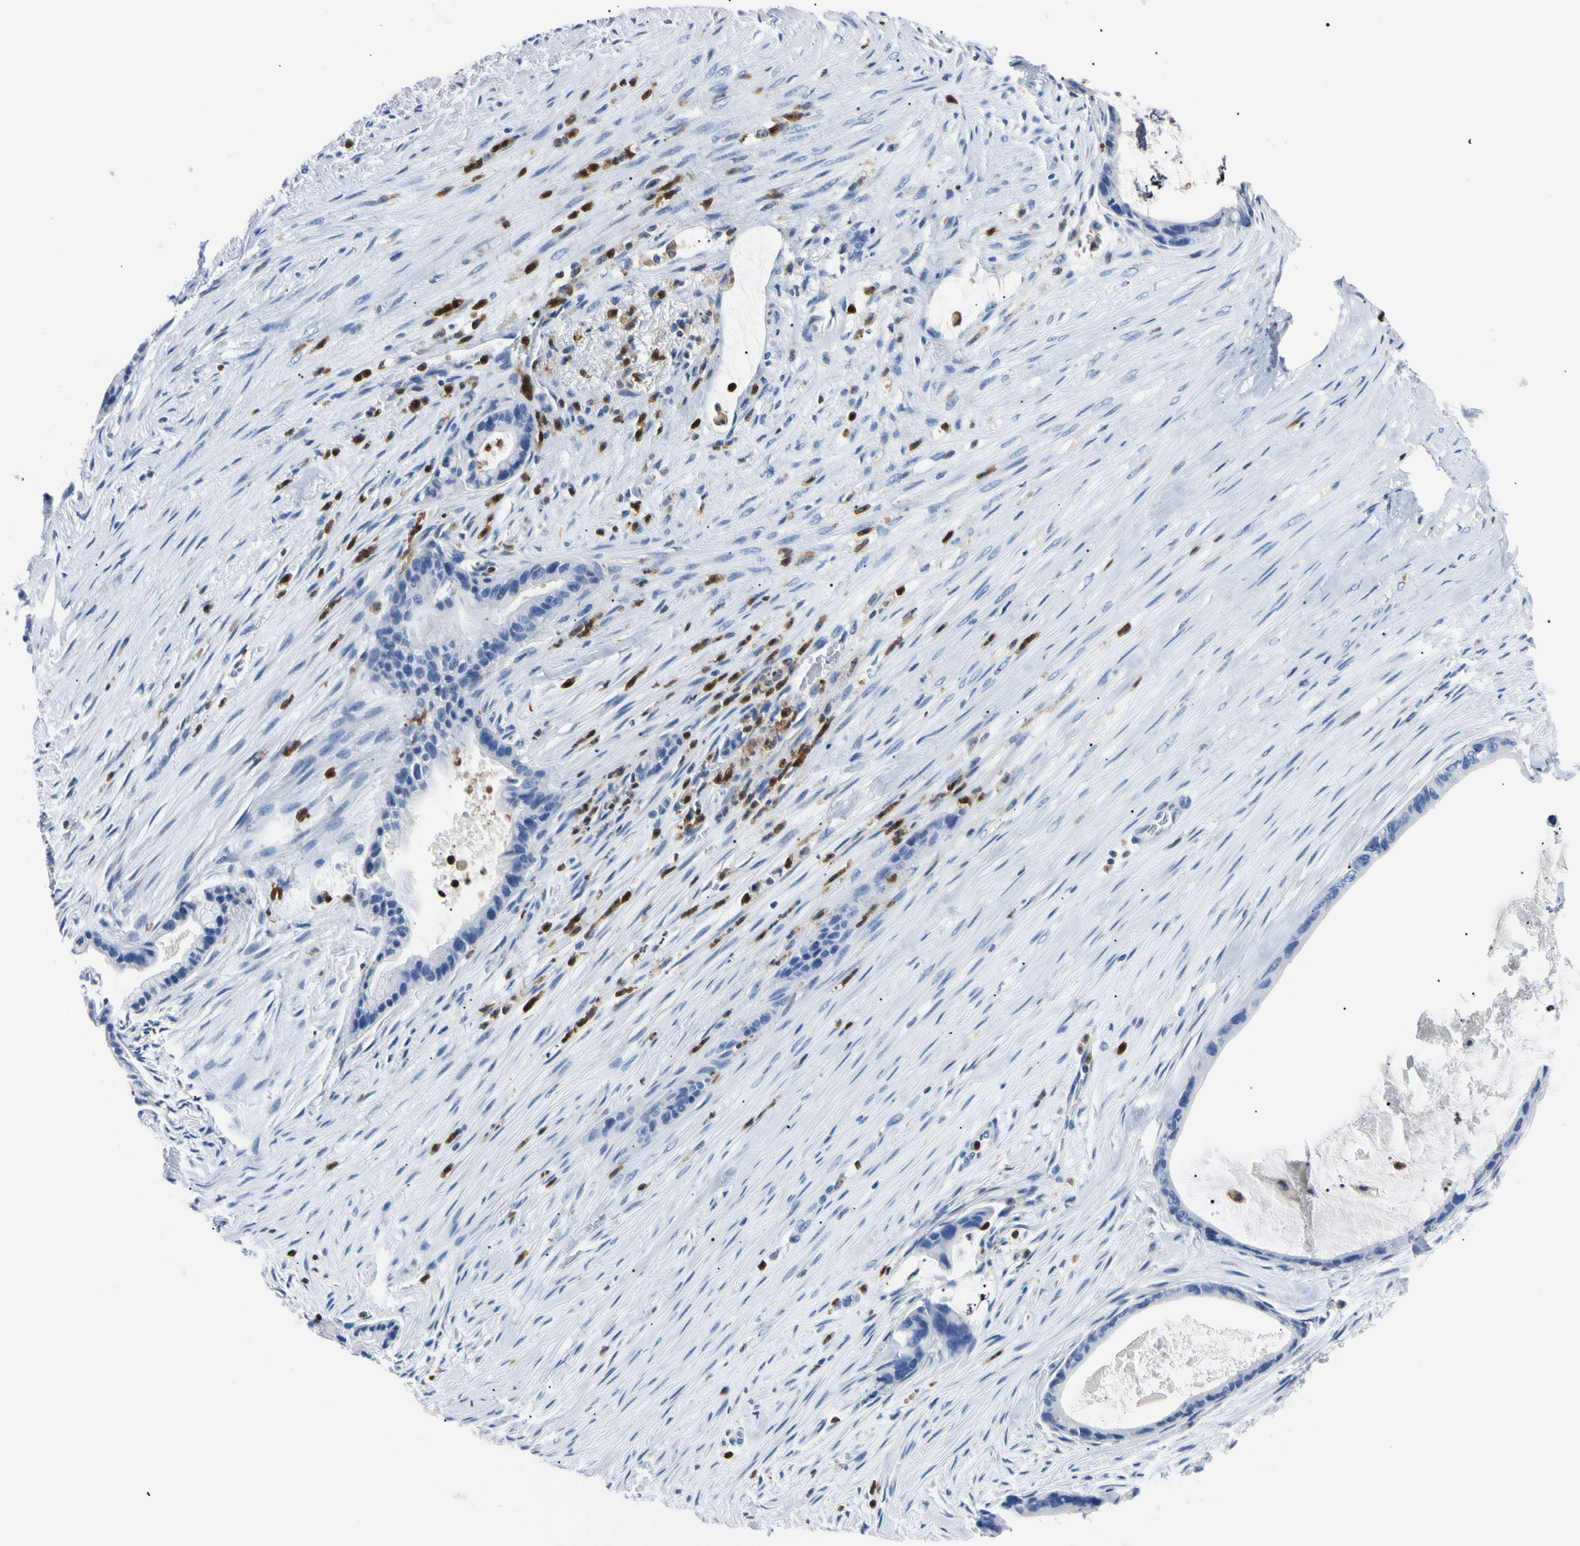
{"staining": {"intensity": "negative", "quantity": "none", "location": "none"}, "tissue": "liver cancer", "cell_type": "Tumor cells", "image_type": "cancer", "snomed": [{"axis": "morphology", "description": "Cholangiocarcinoma"}, {"axis": "topography", "description": "Liver"}], "caption": "High magnification brightfield microscopy of liver cancer stained with DAB (3,3'-diaminobenzidine) (brown) and counterstained with hematoxylin (blue): tumor cells show no significant positivity.", "gene": "NCF4", "patient": {"sex": "female", "age": 55}}